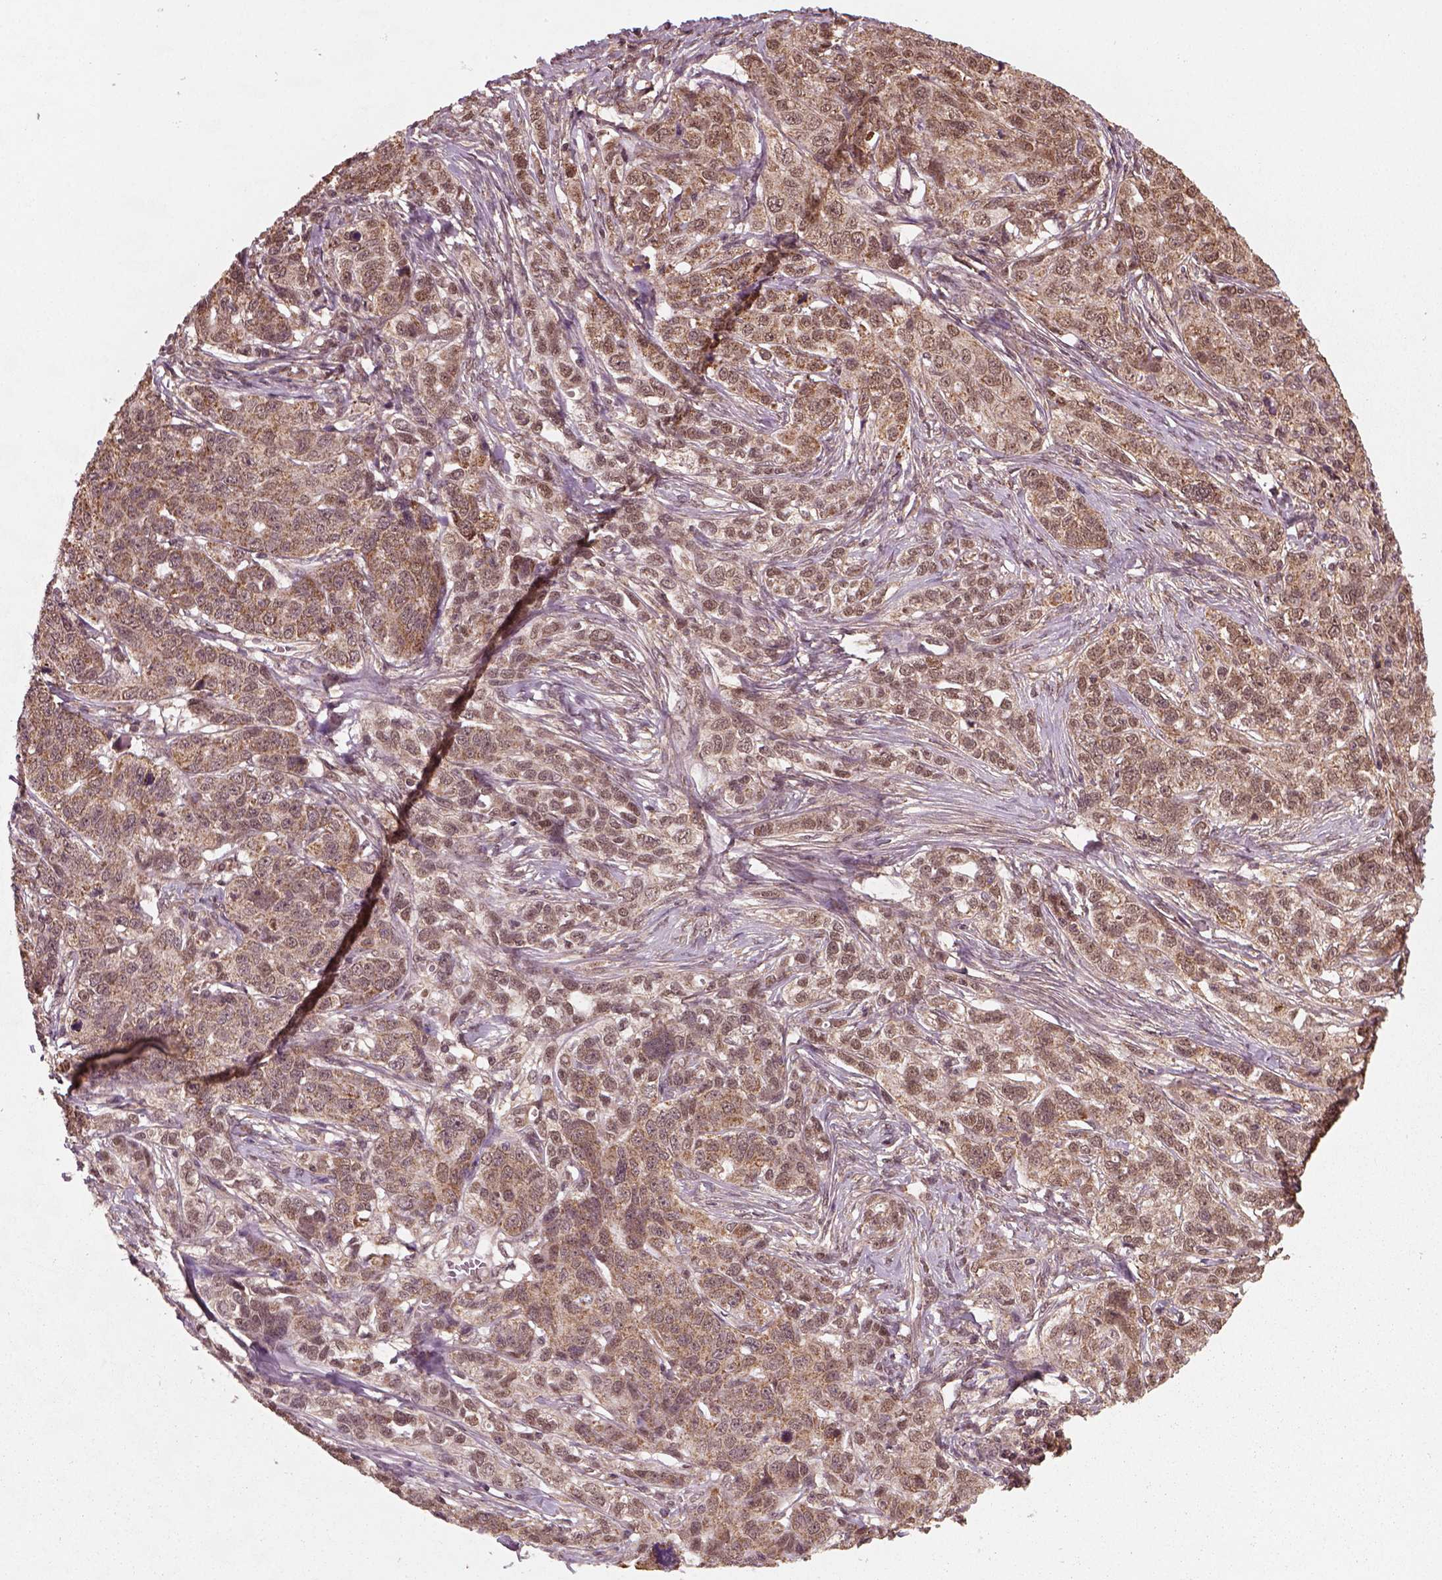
{"staining": {"intensity": "moderate", "quantity": ">75%", "location": "cytoplasmic/membranous"}, "tissue": "ovarian cancer", "cell_type": "Tumor cells", "image_type": "cancer", "snomed": [{"axis": "morphology", "description": "Cystadenocarcinoma, serous, NOS"}, {"axis": "topography", "description": "Ovary"}], "caption": "DAB immunohistochemical staining of serous cystadenocarcinoma (ovarian) shows moderate cytoplasmic/membranous protein staining in about >75% of tumor cells.", "gene": "NUDT9", "patient": {"sex": "female", "age": 71}}